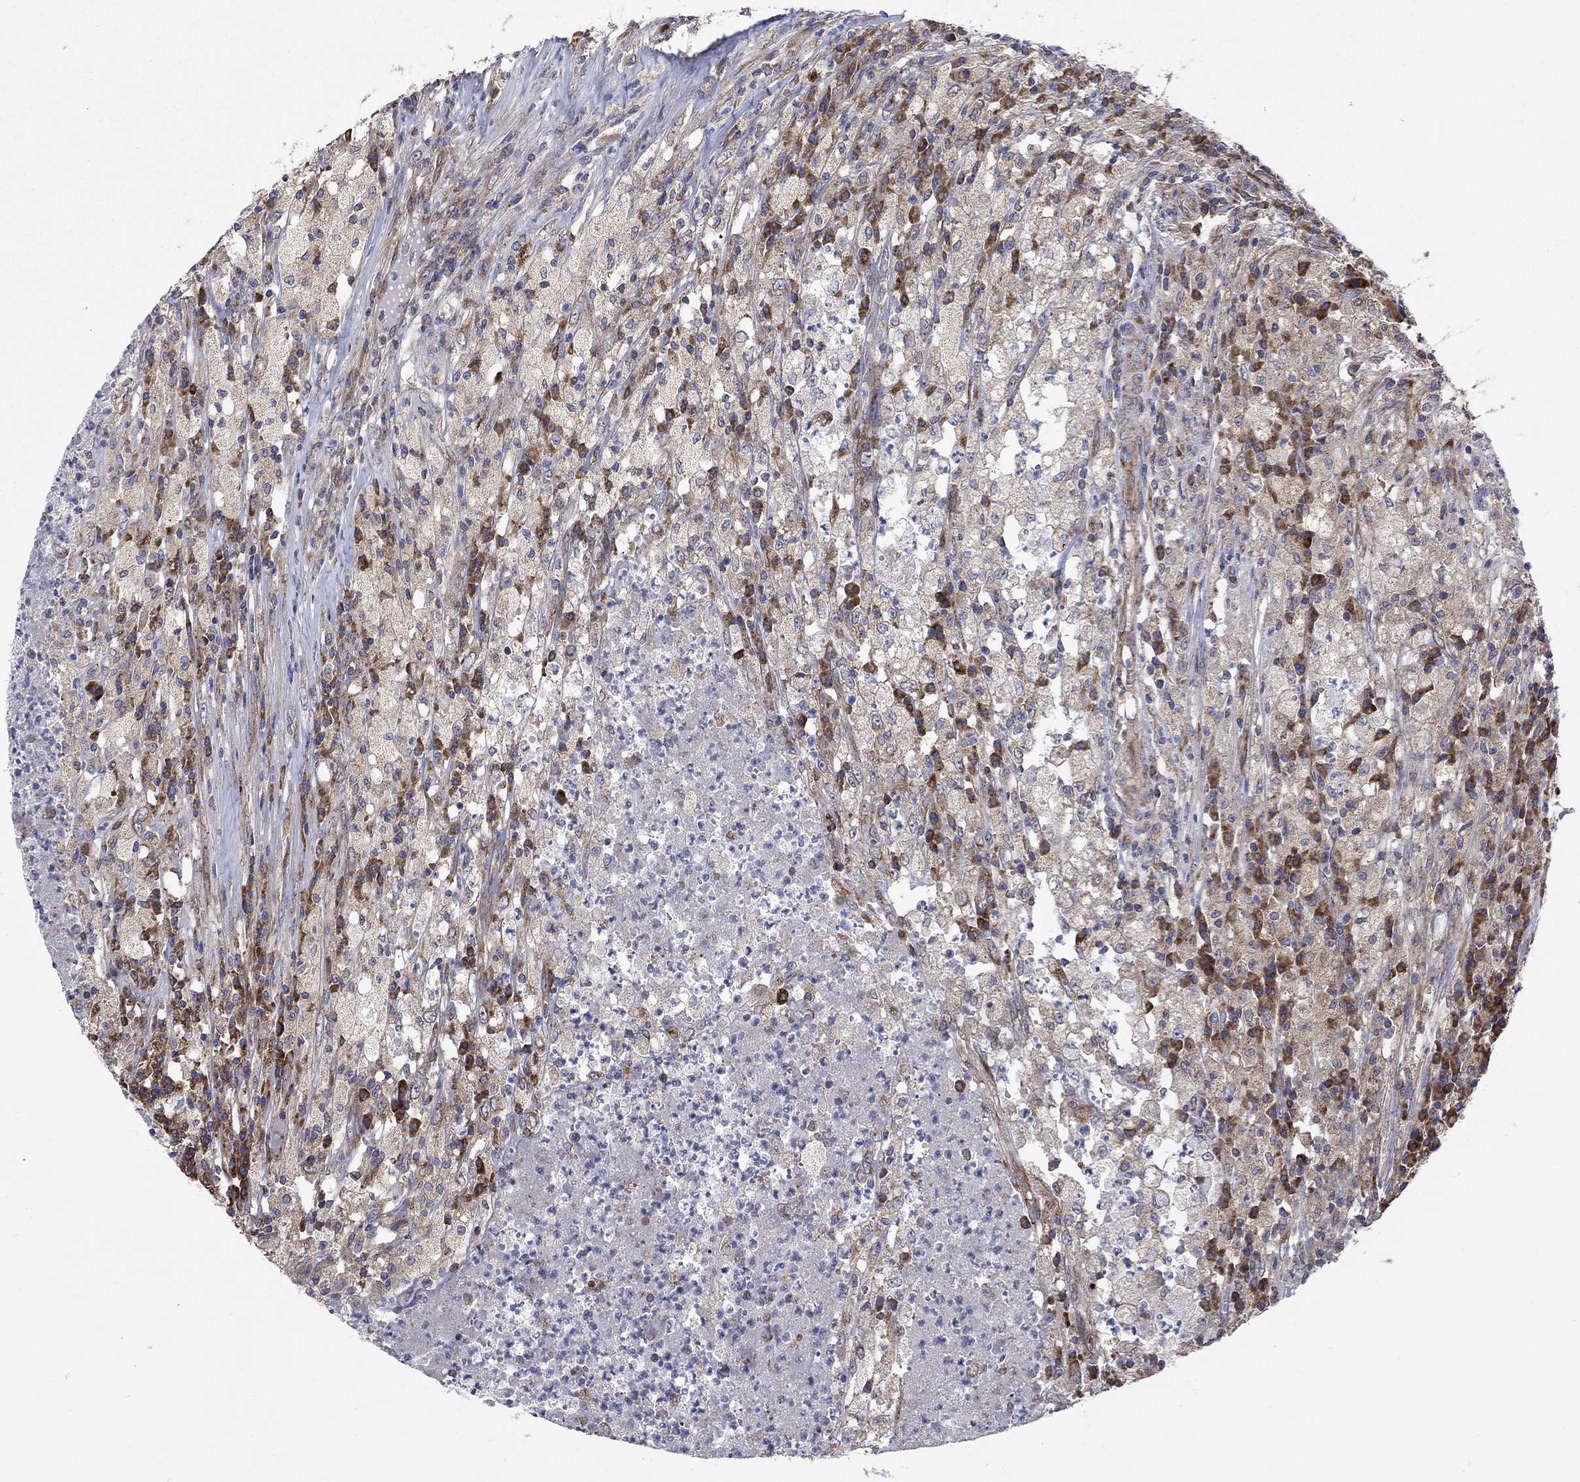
{"staining": {"intensity": "weak", "quantity": "25%-75%", "location": "cytoplasmic/membranous"}, "tissue": "testis cancer", "cell_type": "Tumor cells", "image_type": "cancer", "snomed": [{"axis": "morphology", "description": "Necrosis, NOS"}, {"axis": "morphology", "description": "Carcinoma, Embryonal, NOS"}, {"axis": "topography", "description": "Testis"}], "caption": "DAB (3,3'-diaminobenzidine) immunohistochemical staining of human testis cancer (embryonal carcinoma) reveals weak cytoplasmic/membranous protein staining in approximately 25%-75% of tumor cells.", "gene": "RPLP0", "patient": {"sex": "male", "age": 19}}